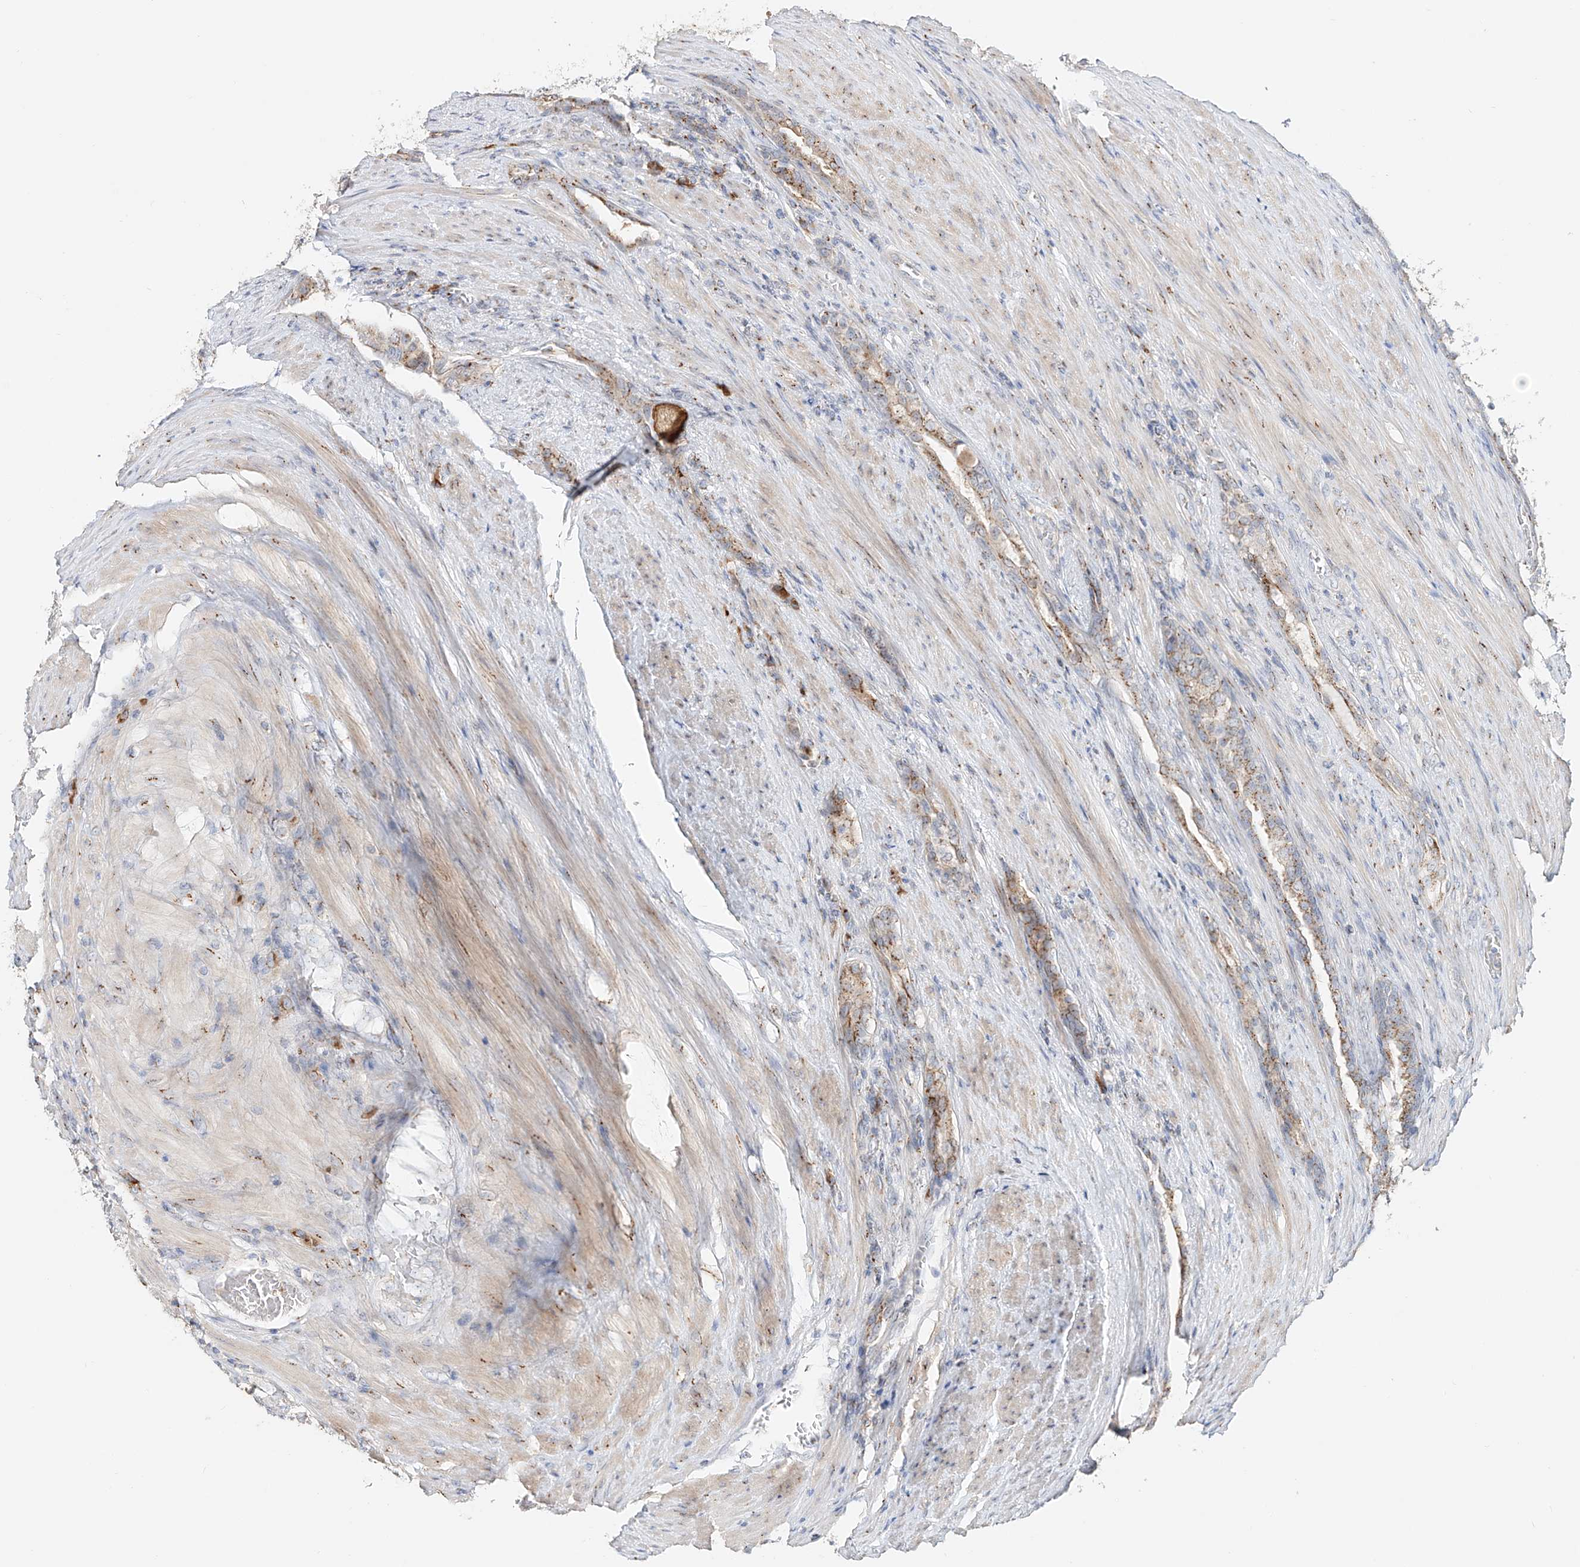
{"staining": {"intensity": "moderate", "quantity": "25%-75%", "location": "cytoplasmic/membranous"}, "tissue": "prostate cancer", "cell_type": "Tumor cells", "image_type": "cancer", "snomed": [{"axis": "morphology", "description": "Adenocarcinoma, High grade"}, {"axis": "topography", "description": "Prostate"}], "caption": "Moderate cytoplasmic/membranous staining for a protein is identified in about 25%-75% of tumor cells of prostate high-grade adenocarcinoma using immunohistochemistry (IHC).", "gene": "BSDC1", "patient": {"sex": "male", "age": 60}}